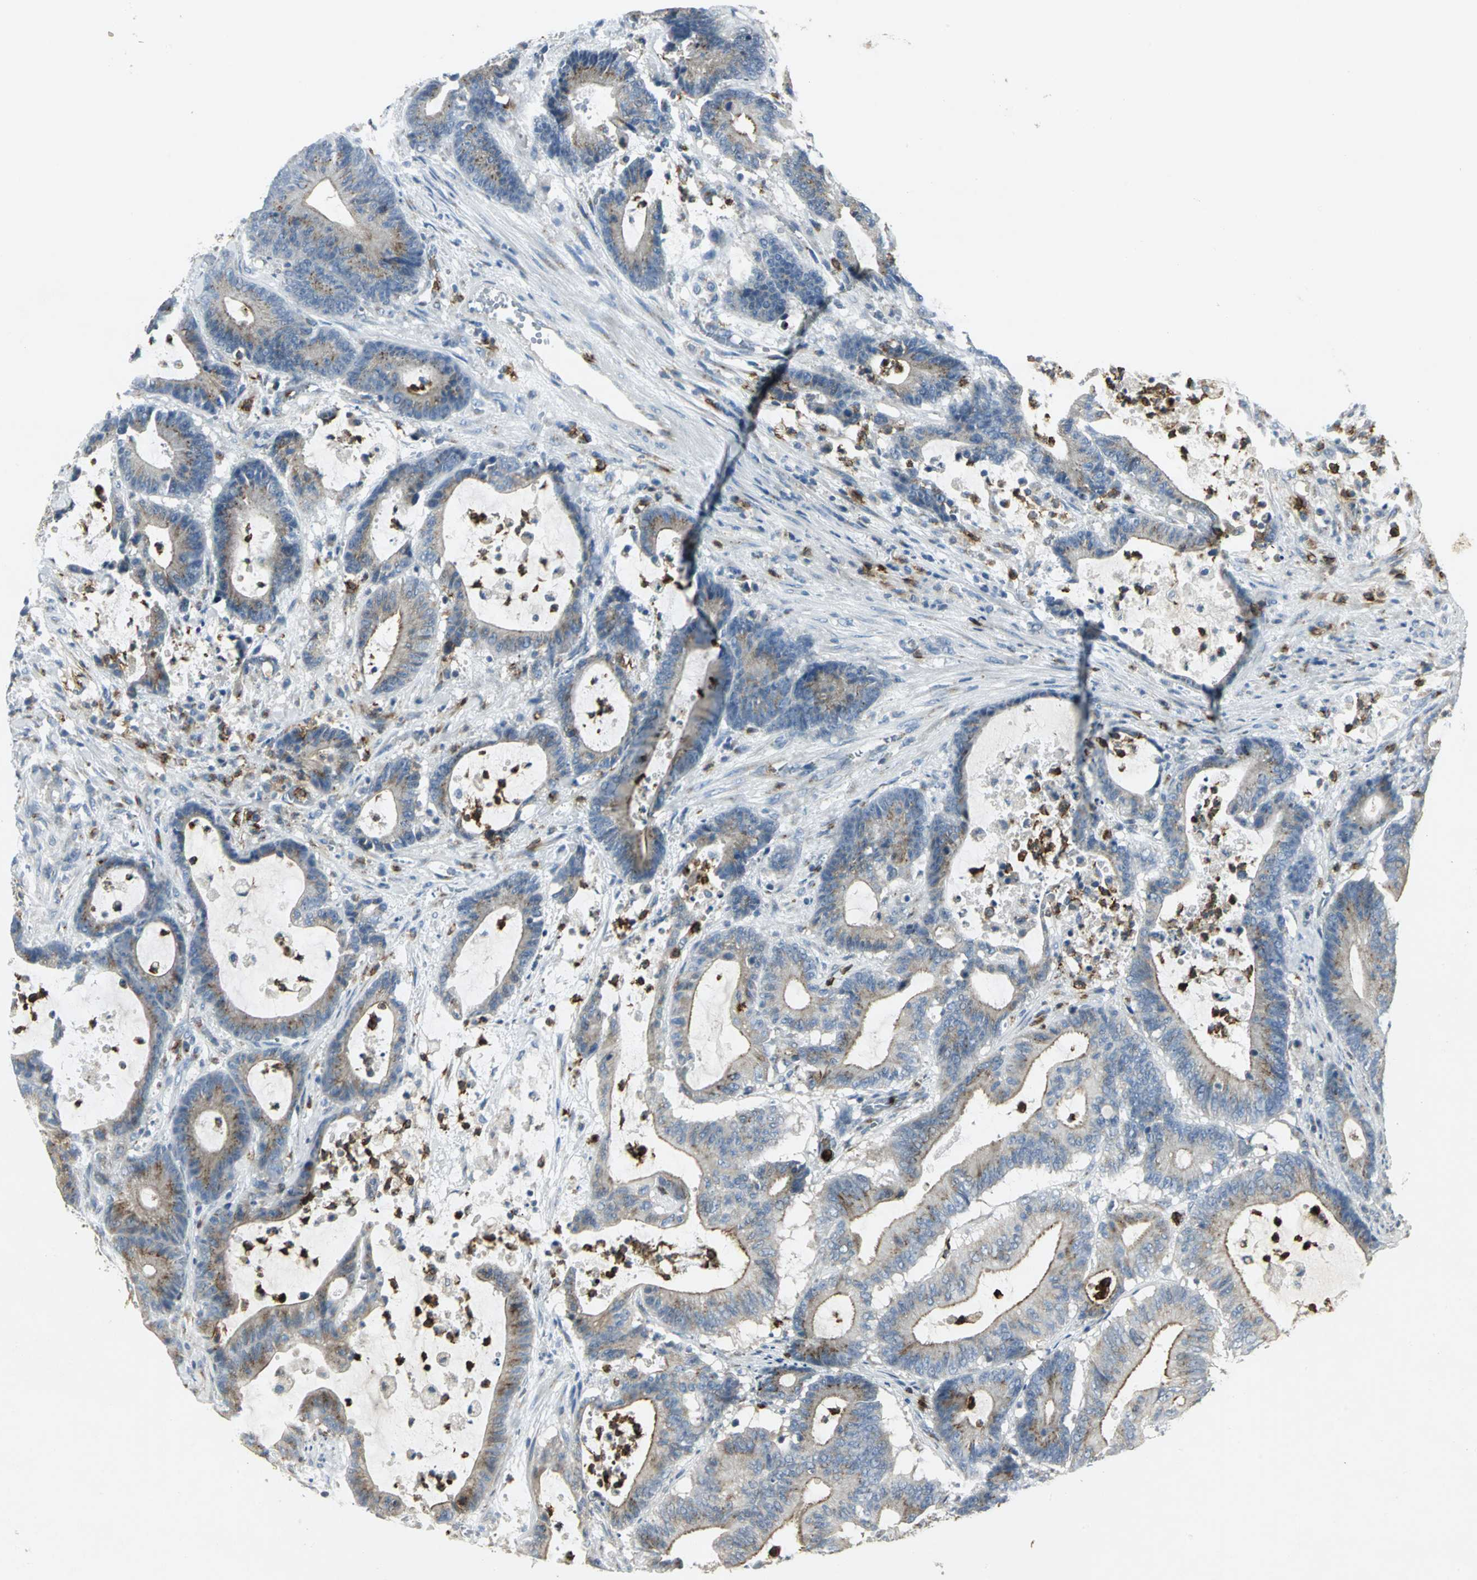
{"staining": {"intensity": "moderate", "quantity": "25%-75%", "location": "cytoplasmic/membranous"}, "tissue": "colorectal cancer", "cell_type": "Tumor cells", "image_type": "cancer", "snomed": [{"axis": "morphology", "description": "Adenocarcinoma, NOS"}, {"axis": "topography", "description": "Colon"}], "caption": "DAB immunohistochemical staining of human adenocarcinoma (colorectal) reveals moderate cytoplasmic/membranous protein positivity in about 25%-75% of tumor cells.", "gene": "TM9SF2", "patient": {"sex": "female", "age": 84}}